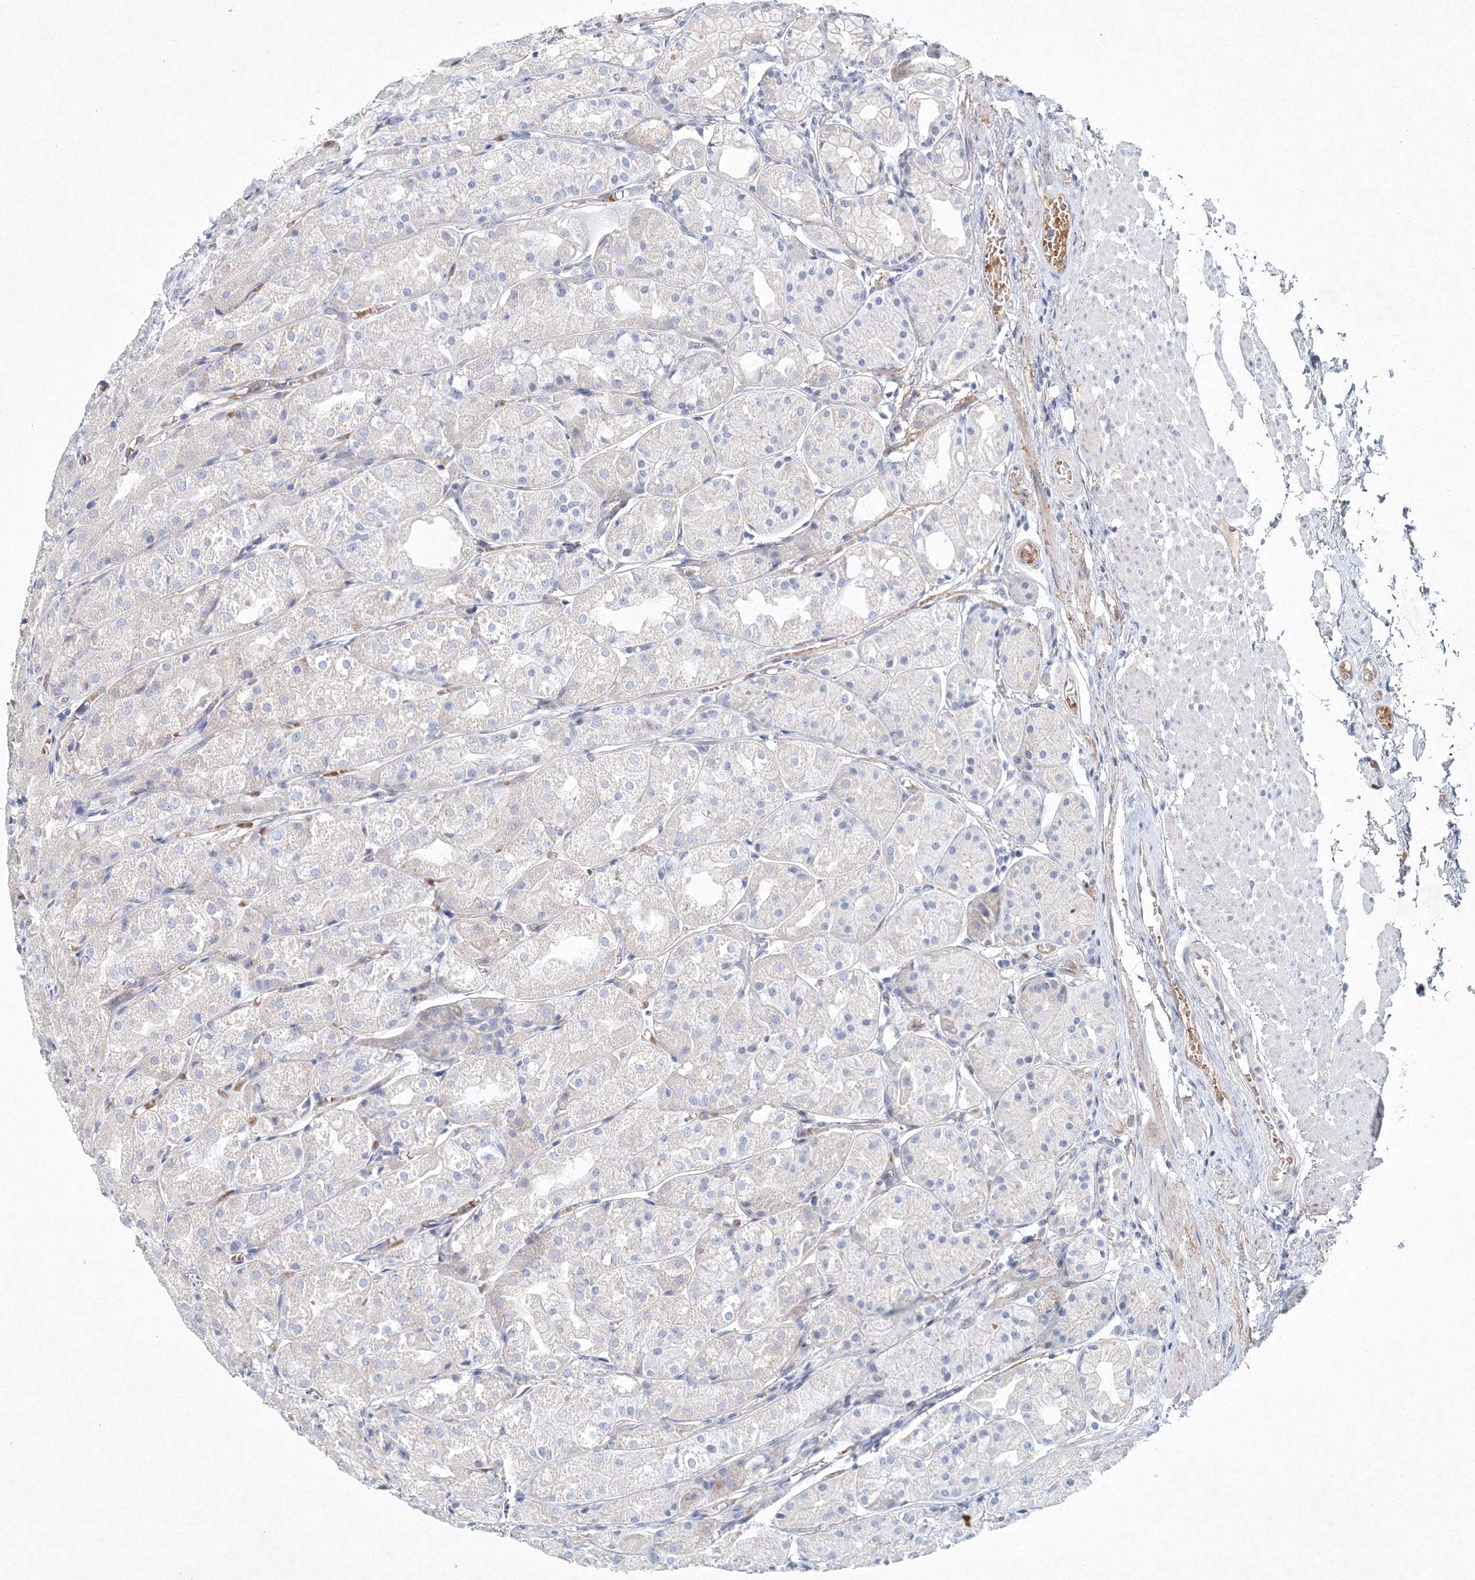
{"staining": {"intensity": "negative", "quantity": "none", "location": "none"}, "tissue": "stomach", "cell_type": "Glandular cells", "image_type": "normal", "snomed": [{"axis": "morphology", "description": "Normal tissue, NOS"}, {"axis": "topography", "description": "Stomach, upper"}], "caption": "DAB immunohistochemical staining of benign human stomach exhibits no significant positivity in glandular cells. The staining was performed using DAB (3,3'-diaminobenzidine) to visualize the protein expression in brown, while the nuclei were stained in blue with hematoxylin (Magnification: 20x).", "gene": "SH3BP5", "patient": {"sex": "male", "age": 72}}